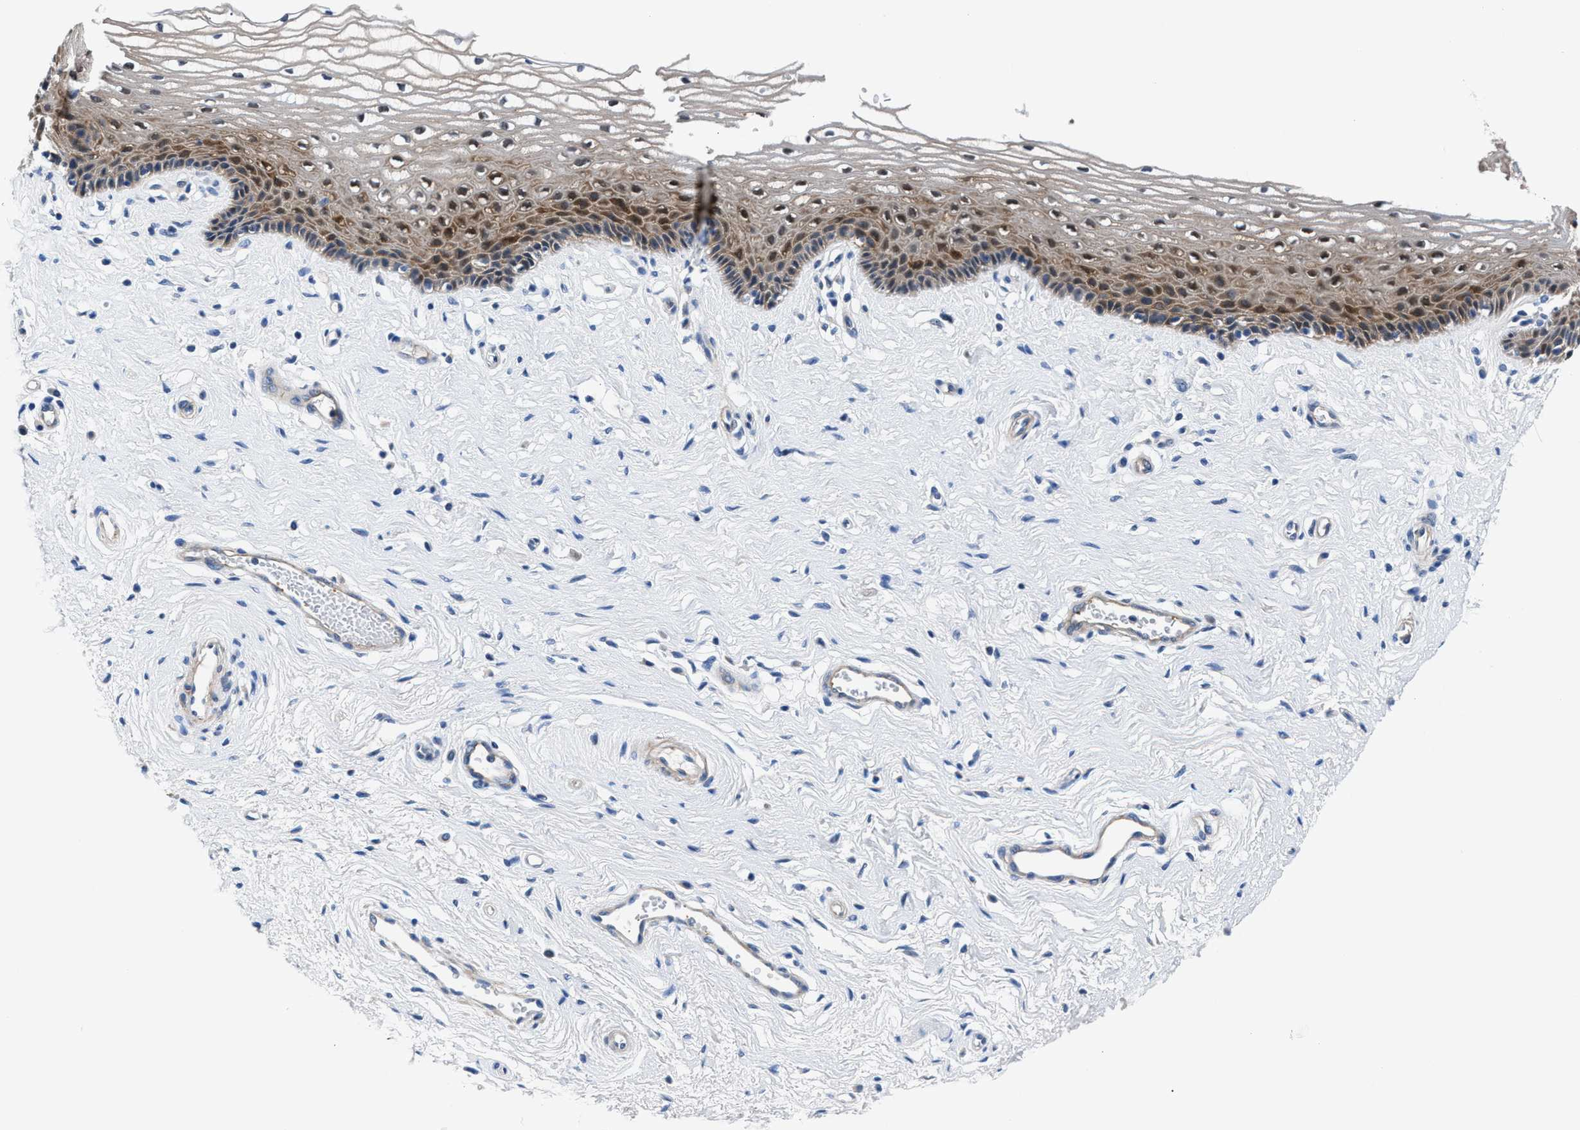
{"staining": {"intensity": "moderate", "quantity": "25%-75%", "location": "cytoplasmic/membranous"}, "tissue": "vagina", "cell_type": "Squamous epithelial cells", "image_type": "normal", "snomed": [{"axis": "morphology", "description": "Normal tissue, NOS"}, {"axis": "topography", "description": "Vagina"}], "caption": "A brown stain highlights moderate cytoplasmic/membranous positivity of a protein in squamous epithelial cells of unremarkable human vagina. (Stains: DAB (3,3'-diaminobenzidine) in brown, nuclei in blue, Microscopy: brightfield microscopy at high magnification).", "gene": "PARG", "patient": {"sex": "female", "age": 46}}